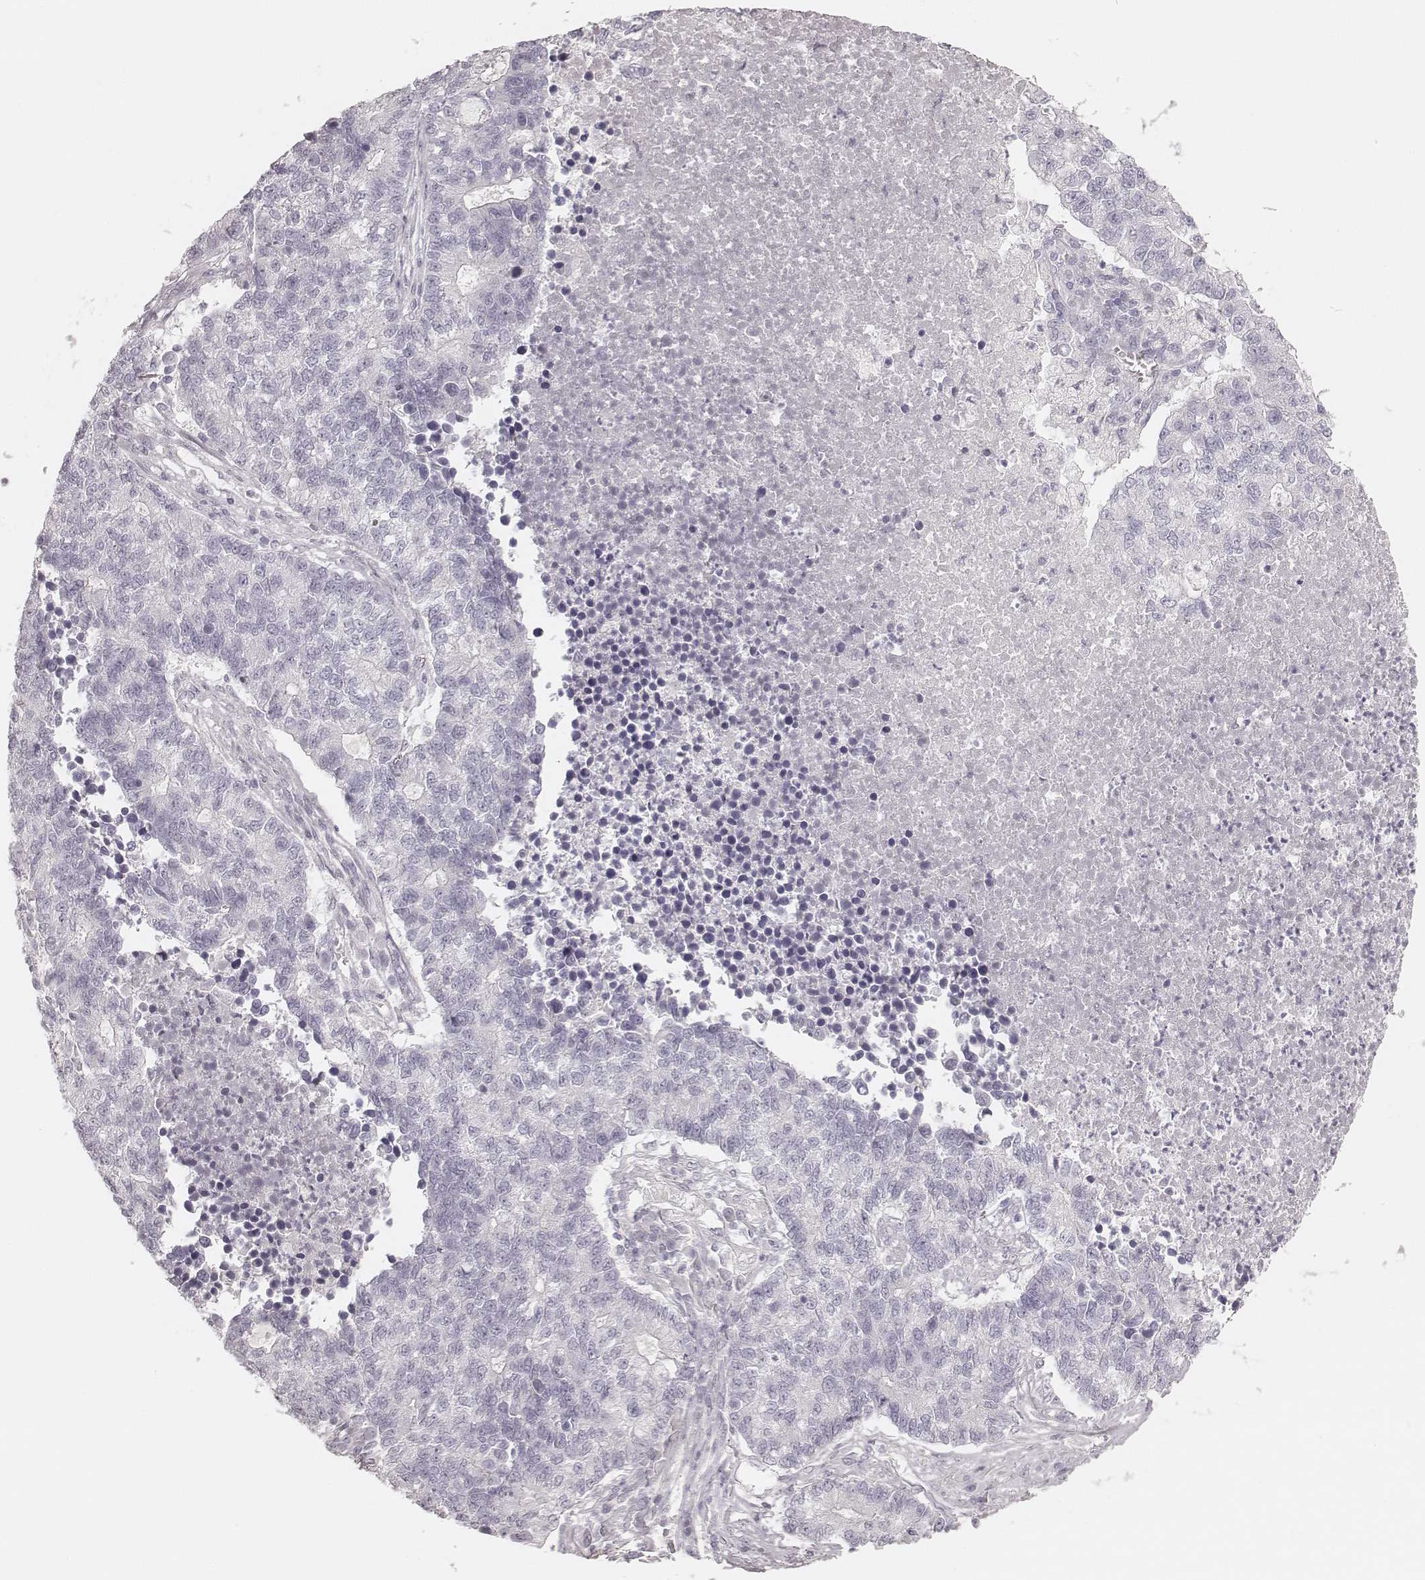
{"staining": {"intensity": "negative", "quantity": "none", "location": "none"}, "tissue": "lung cancer", "cell_type": "Tumor cells", "image_type": "cancer", "snomed": [{"axis": "morphology", "description": "Adenocarcinoma, NOS"}, {"axis": "topography", "description": "Lung"}], "caption": "A high-resolution photomicrograph shows immunohistochemistry staining of lung adenocarcinoma, which shows no significant positivity in tumor cells. Nuclei are stained in blue.", "gene": "SPATA24", "patient": {"sex": "male", "age": 57}}